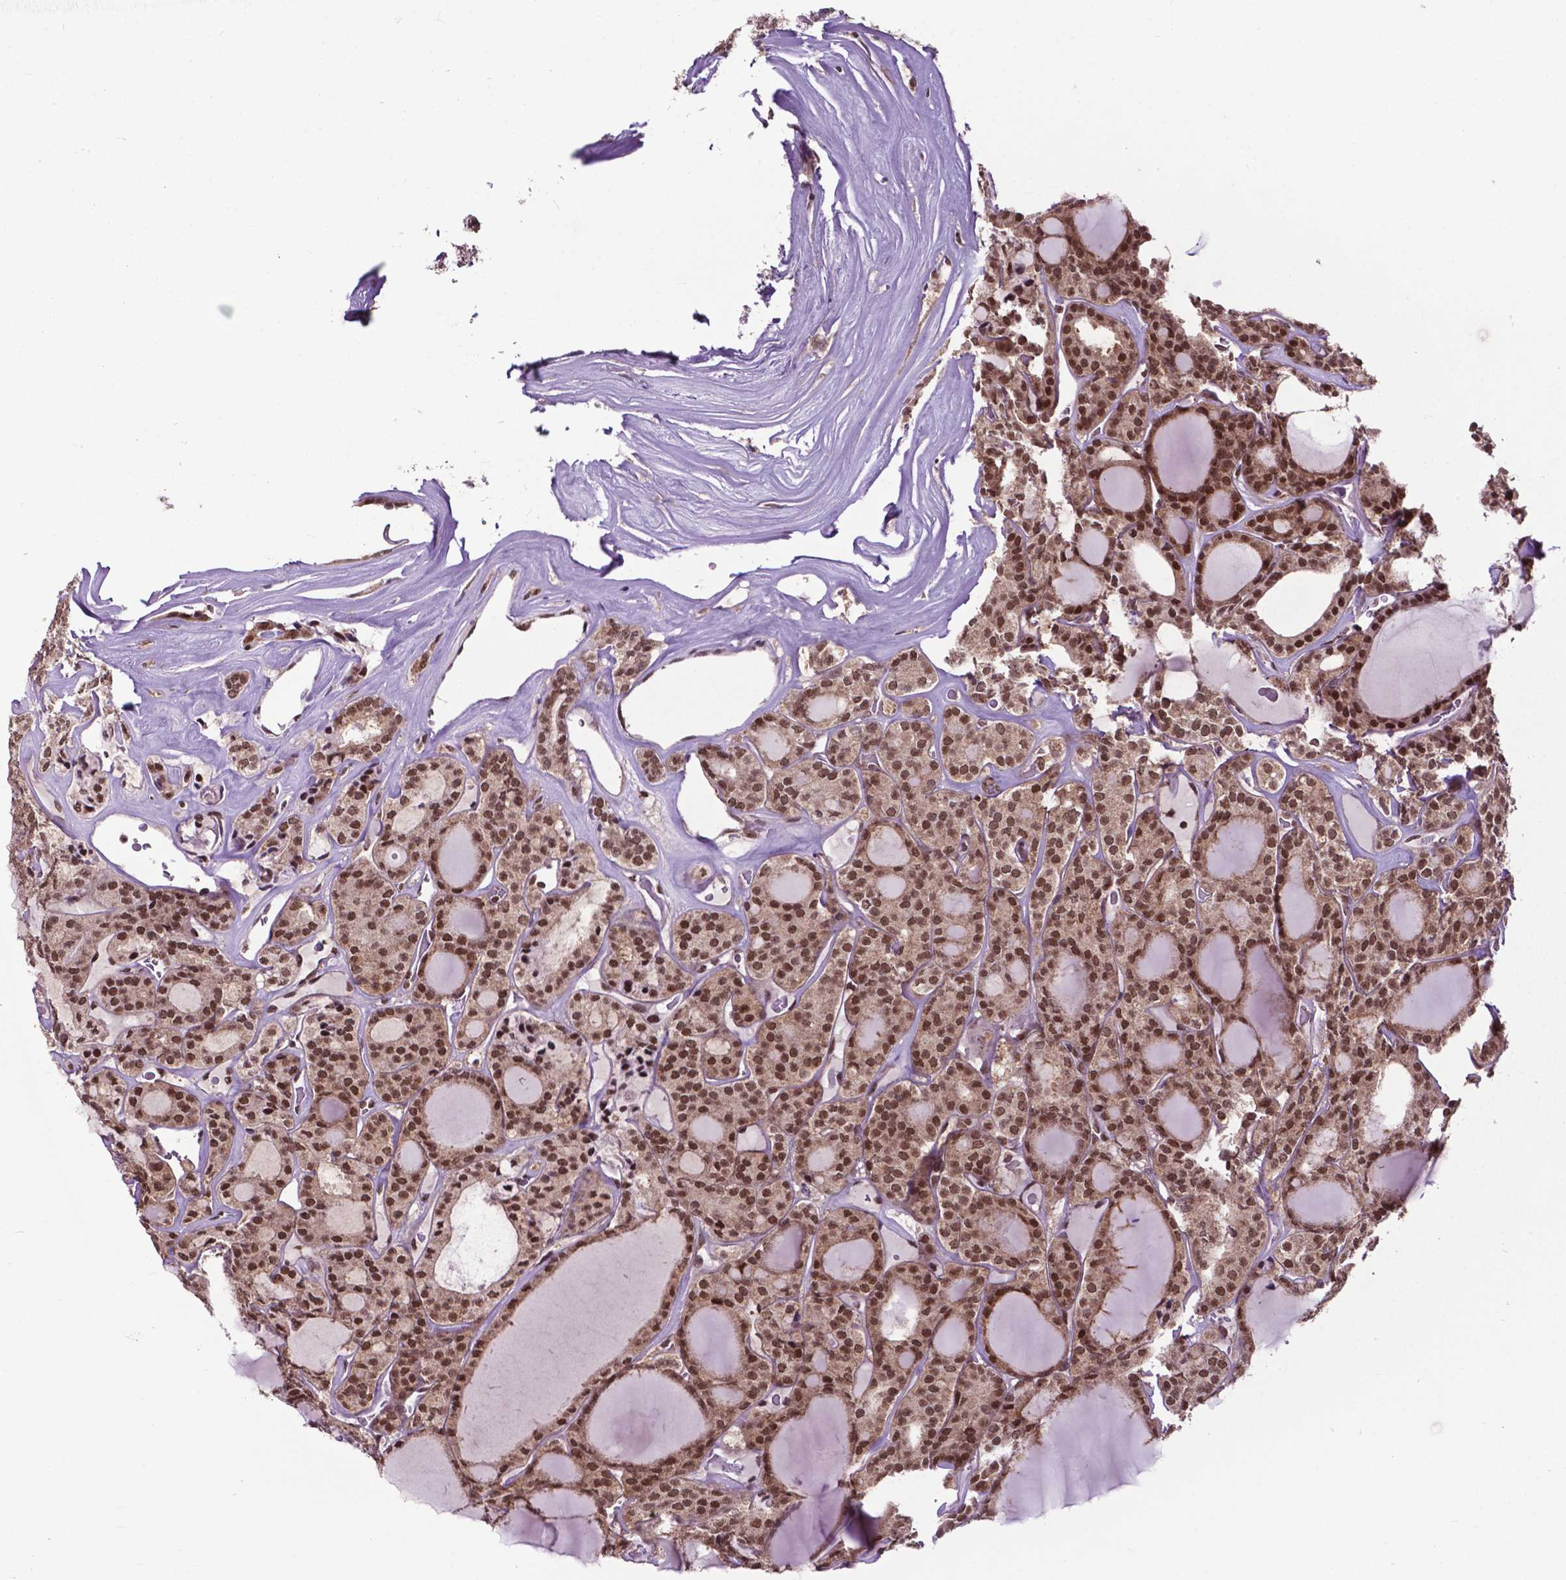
{"staining": {"intensity": "moderate", "quantity": ">75%", "location": "nuclear"}, "tissue": "thyroid cancer", "cell_type": "Tumor cells", "image_type": "cancer", "snomed": [{"axis": "morphology", "description": "Follicular adenoma carcinoma, NOS"}, {"axis": "topography", "description": "Thyroid gland"}], "caption": "Immunohistochemical staining of thyroid follicular adenoma carcinoma reveals medium levels of moderate nuclear protein positivity in about >75% of tumor cells.", "gene": "FAF1", "patient": {"sex": "male", "age": 74}}